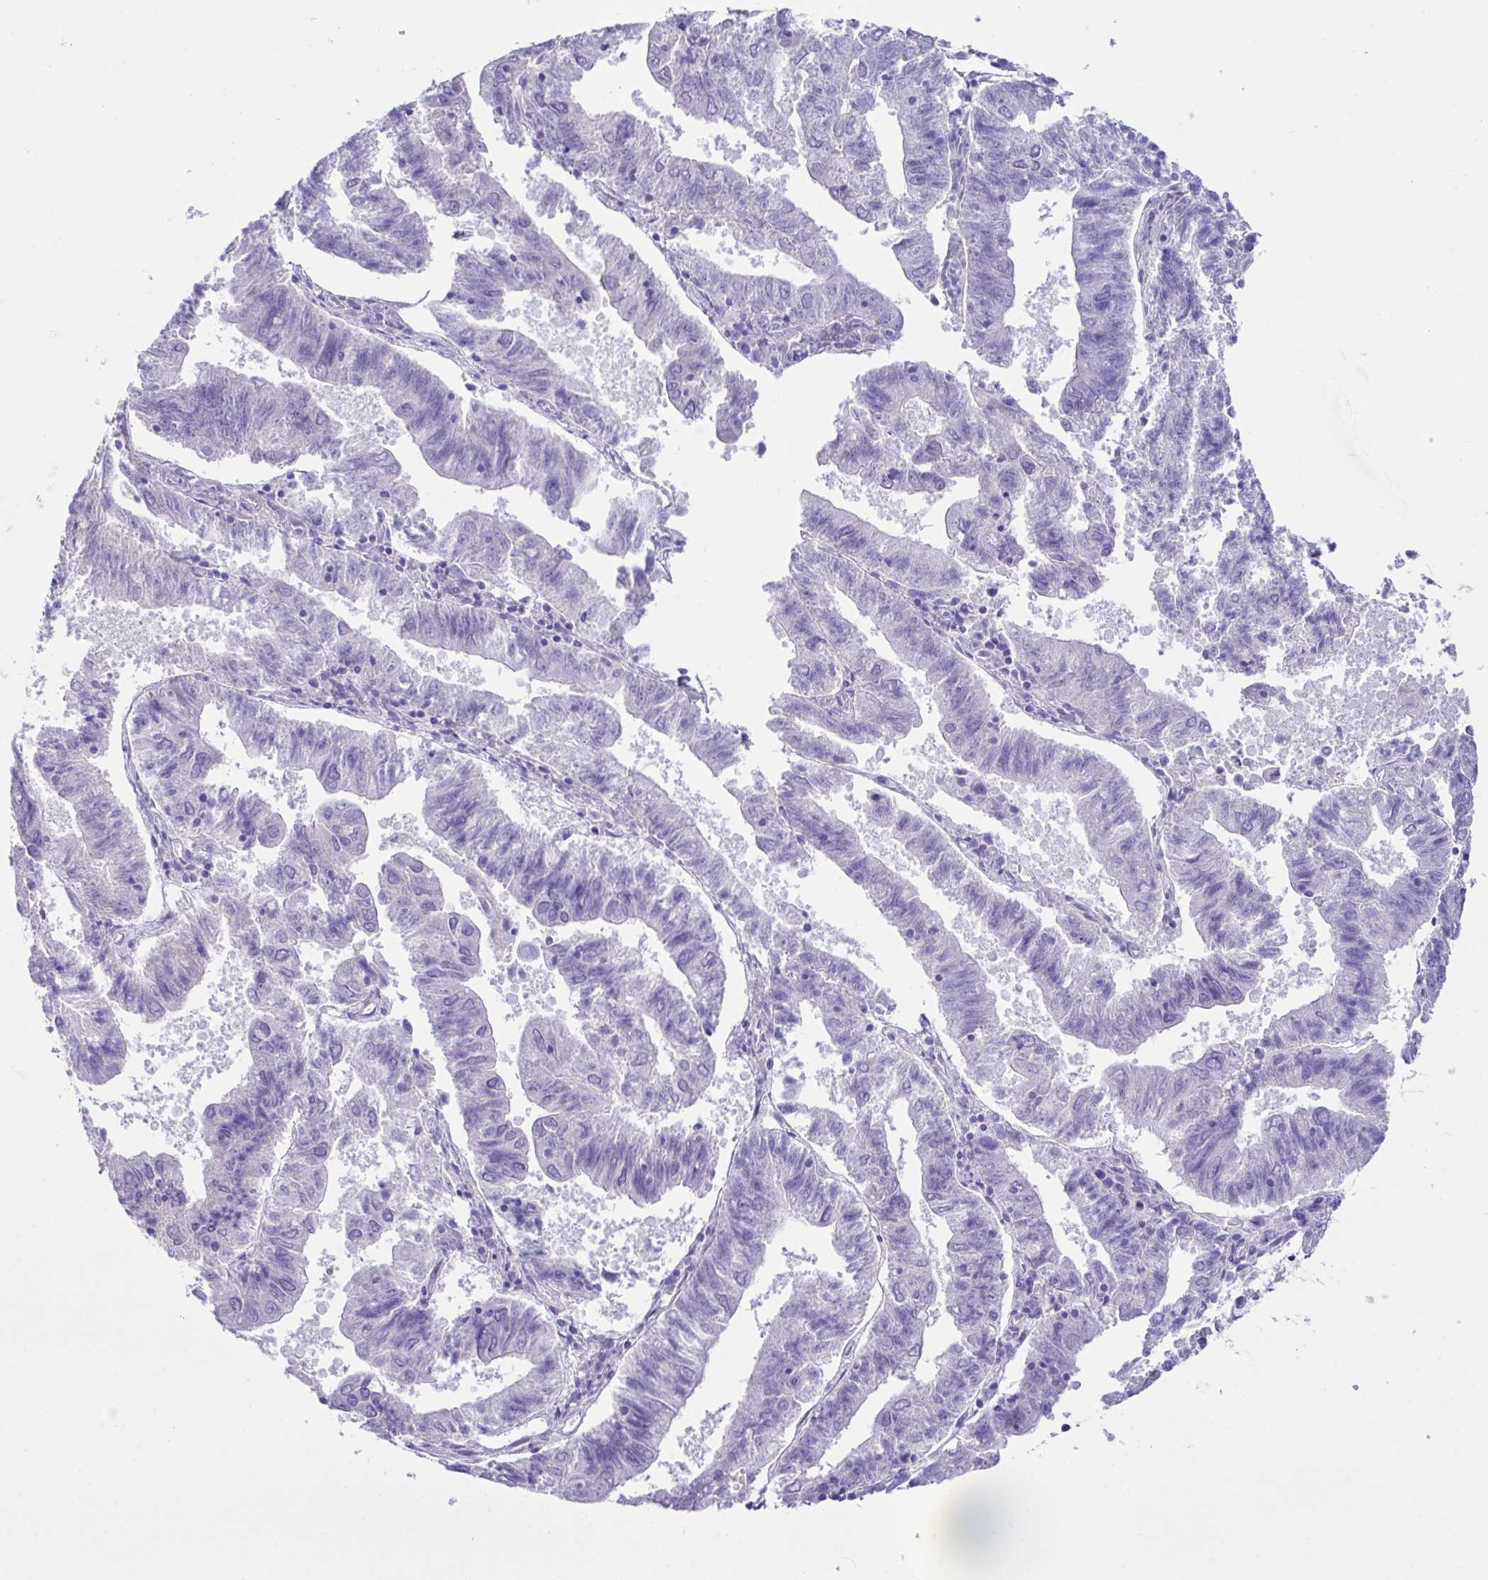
{"staining": {"intensity": "negative", "quantity": "none", "location": "none"}, "tissue": "endometrial cancer", "cell_type": "Tumor cells", "image_type": "cancer", "snomed": [{"axis": "morphology", "description": "Adenocarcinoma, NOS"}, {"axis": "topography", "description": "Endometrium"}], "caption": "DAB immunohistochemical staining of human endometrial cancer (adenocarcinoma) demonstrates no significant staining in tumor cells.", "gene": "LGALS4", "patient": {"sex": "female", "age": 82}}